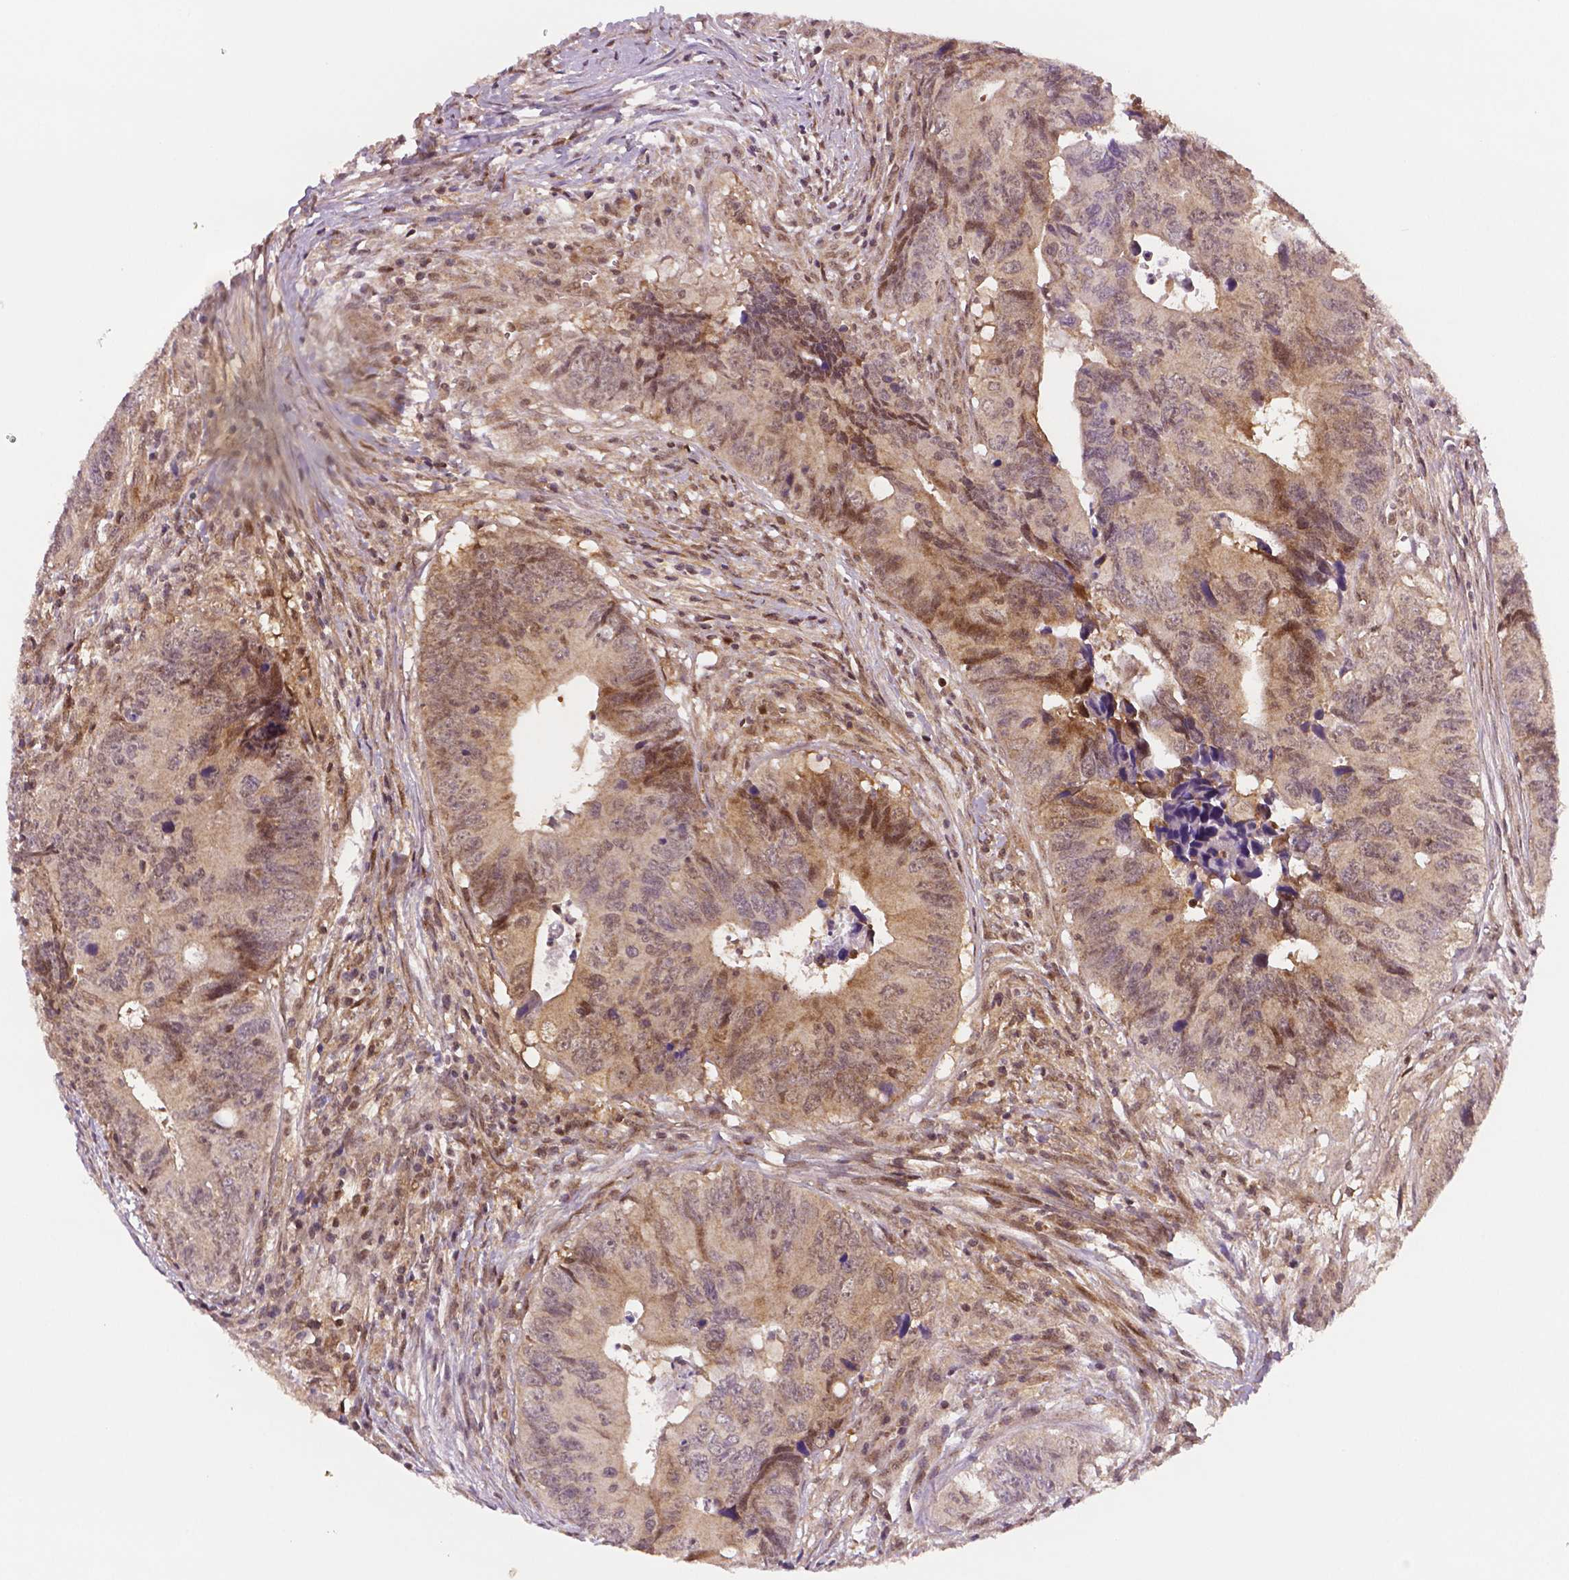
{"staining": {"intensity": "weak", "quantity": ">75%", "location": "cytoplasmic/membranous"}, "tissue": "colorectal cancer", "cell_type": "Tumor cells", "image_type": "cancer", "snomed": [{"axis": "morphology", "description": "Adenocarcinoma, NOS"}, {"axis": "topography", "description": "Colon"}], "caption": "Immunohistochemistry (IHC) staining of colorectal cancer, which reveals low levels of weak cytoplasmic/membranous positivity in about >75% of tumor cells indicating weak cytoplasmic/membranous protein expression. The staining was performed using DAB (brown) for protein detection and nuclei were counterstained in hematoxylin (blue).", "gene": "STAT3", "patient": {"sex": "female", "age": 82}}